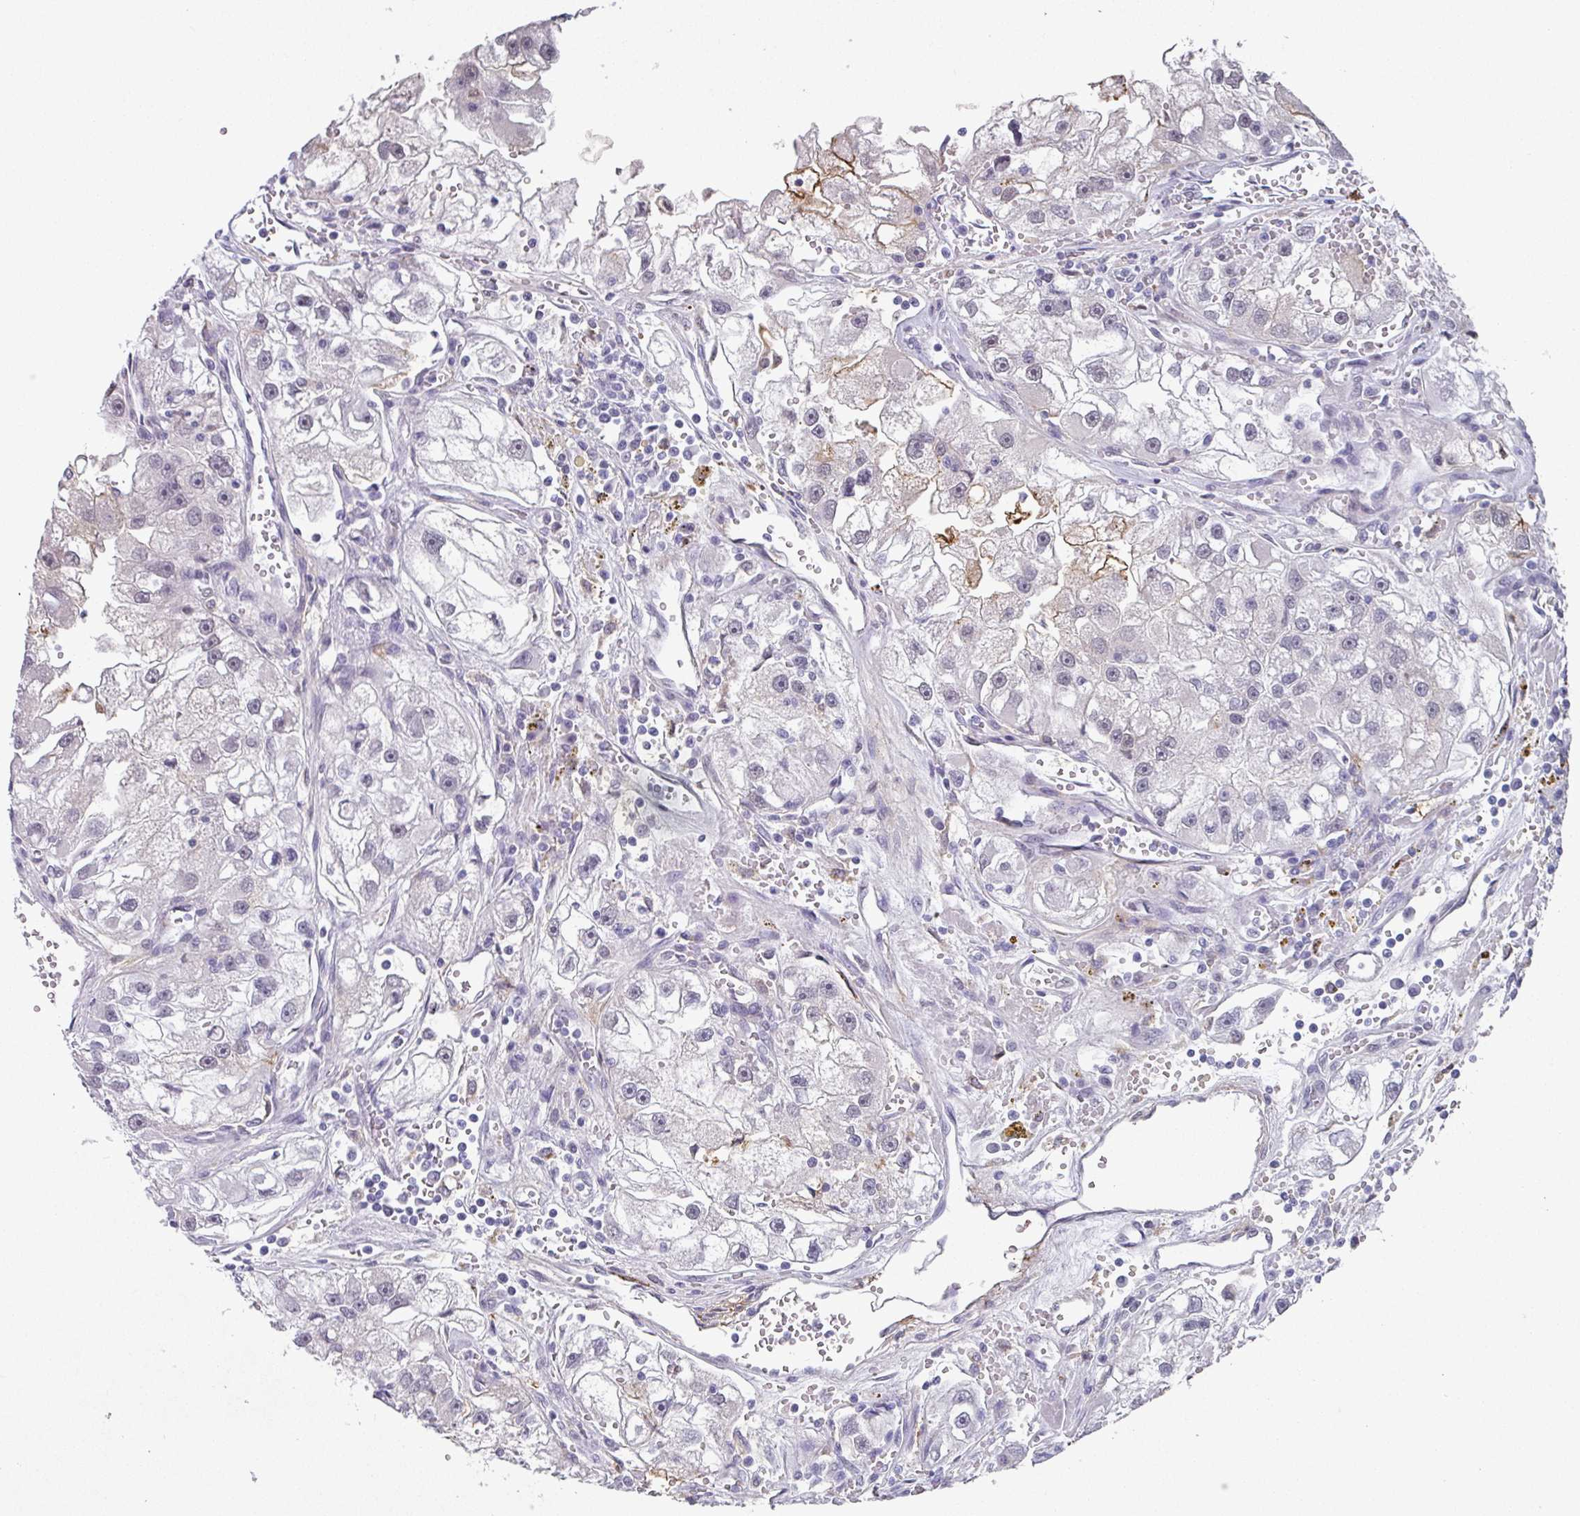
{"staining": {"intensity": "moderate", "quantity": "<25%", "location": "cytoplasmic/membranous"}, "tissue": "renal cancer", "cell_type": "Tumor cells", "image_type": "cancer", "snomed": [{"axis": "morphology", "description": "Adenocarcinoma, NOS"}, {"axis": "topography", "description": "Kidney"}], "caption": "Renal adenocarcinoma stained with IHC reveals moderate cytoplasmic/membranous positivity in about <25% of tumor cells.", "gene": "C1QB", "patient": {"sex": "male", "age": 63}}